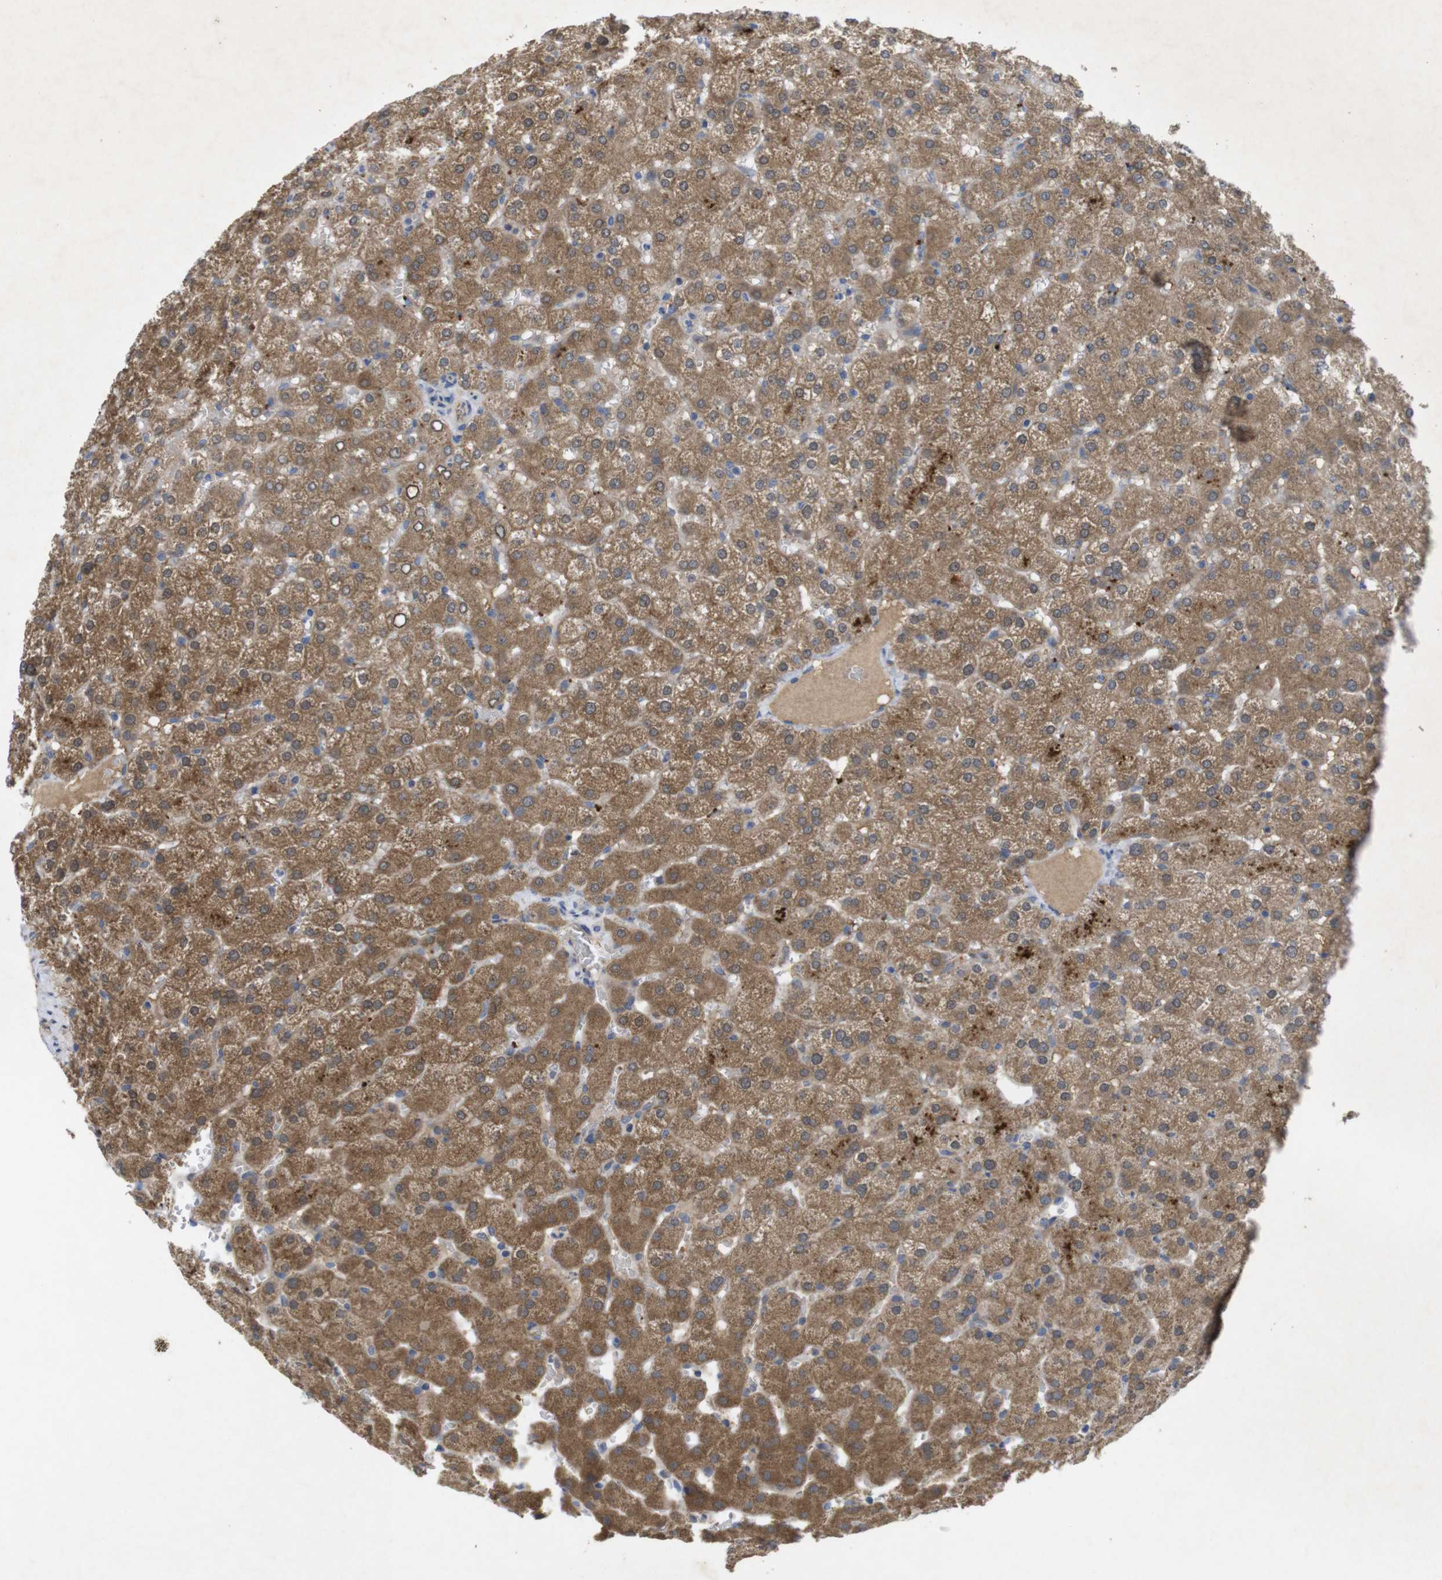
{"staining": {"intensity": "negative", "quantity": "none", "location": "none"}, "tissue": "liver", "cell_type": "Cholangiocytes", "image_type": "normal", "snomed": [{"axis": "morphology", "description": "Normal tissue, NOS"}, {"axis": "topography", "description": "Liver"}], "caption": "DAB (3,3'-diaminobenzidine) immunohistochemical staining of benign liver reveals no significant expression in cholangiocytes. (DAB (3,3'-diaminobenzidine) IHC with hematoxylin counter stain).", "gene": "BCAR3", "patient": {"sex": "female", "age": 32}}